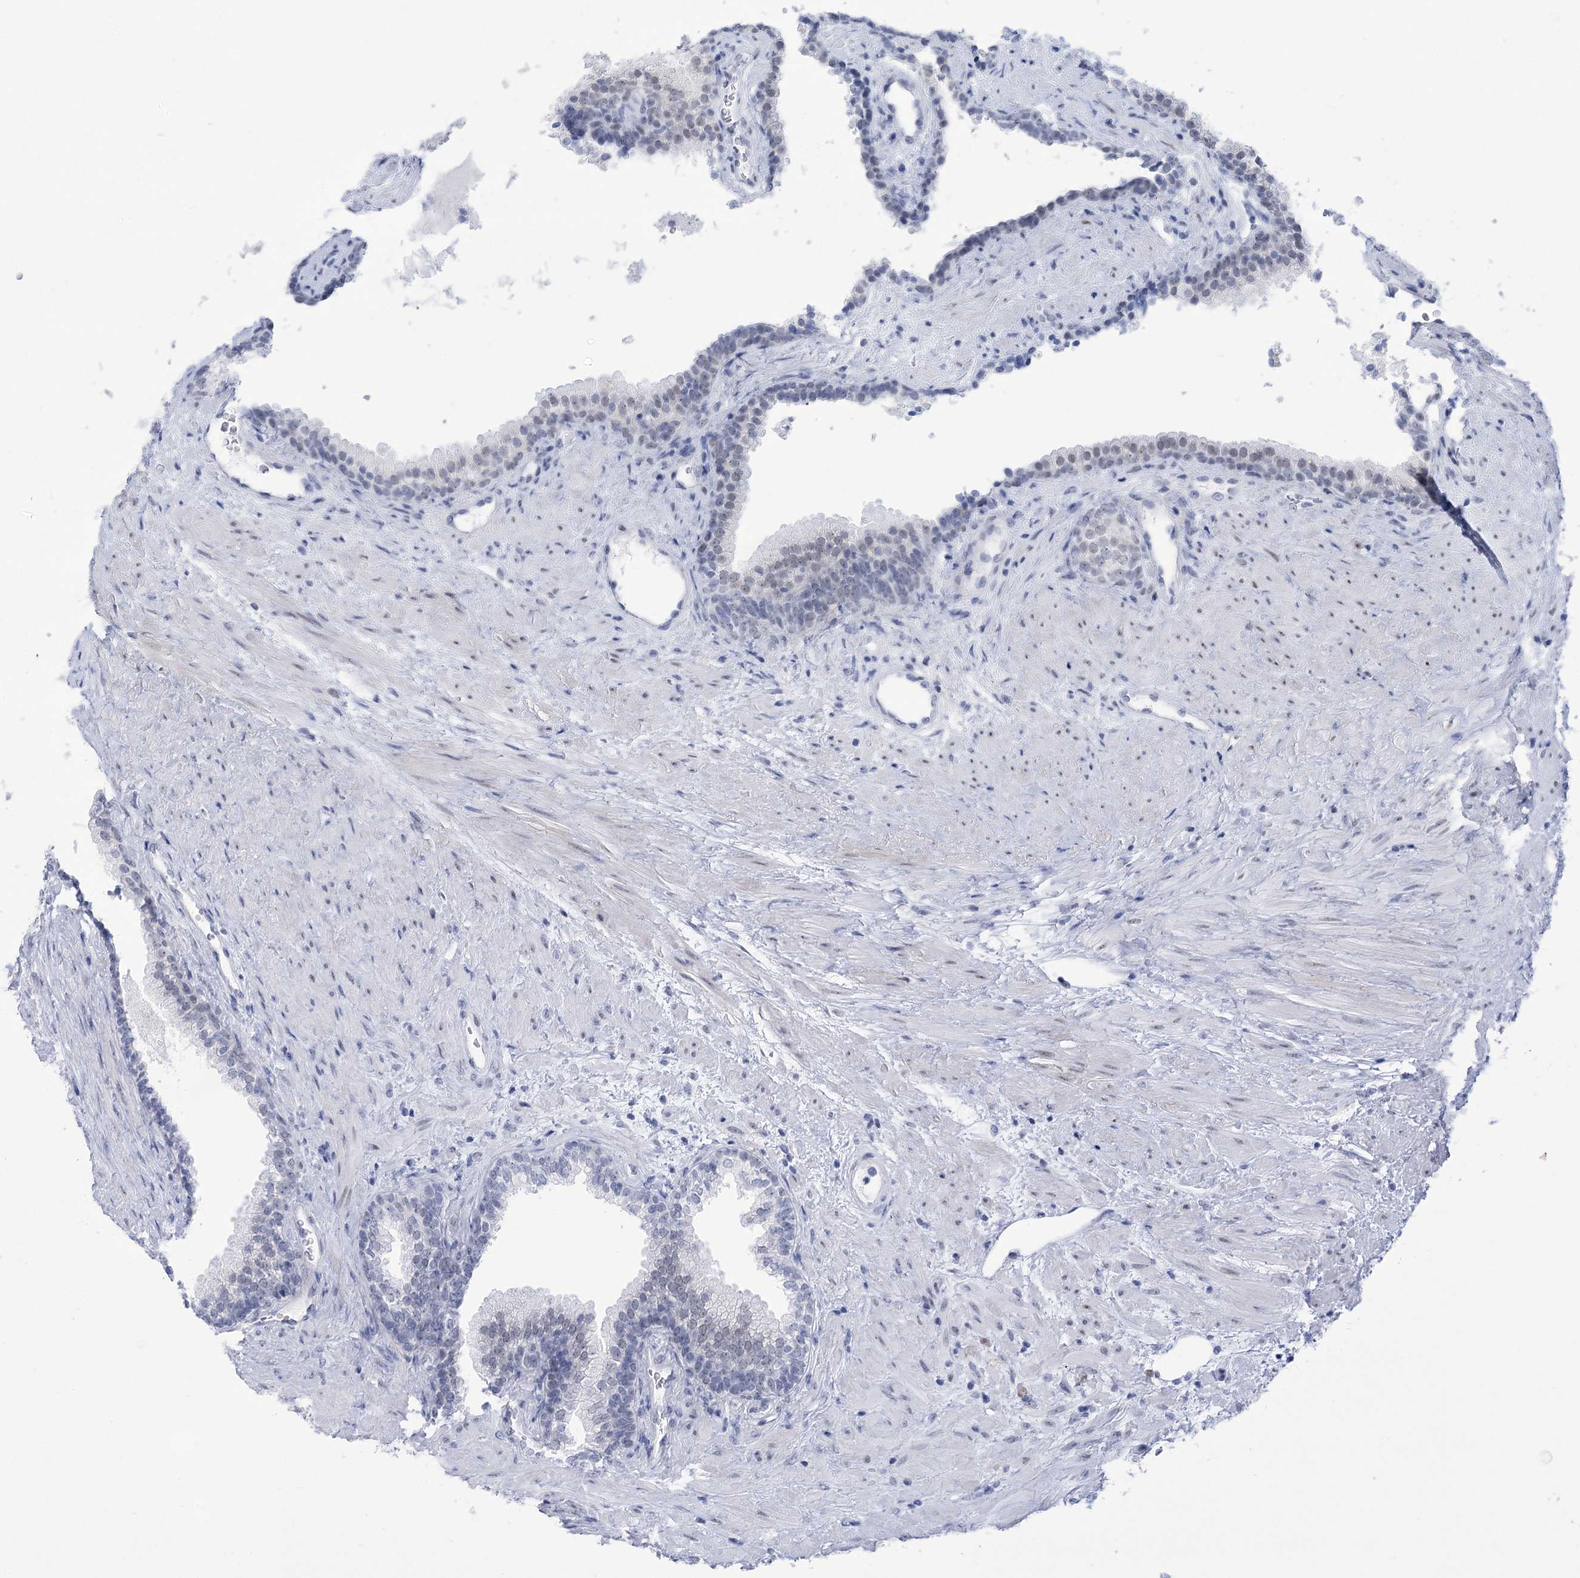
{"staining": {"intensity": "negative", "quantity": "none", "location": "none"}, "tissue": "prostate", "cell_type": "Glandular cells", "image_type": "normal", "snomed": [{"axis": "morphology", "description": "Normal tissue, NOS"}, {"axis": "topography", "description": "Prostate"}], "caption": "IHC of unremarkable prostate displays no expression in glandular cells. (DAB IHC, high magnification).", "gene": "HORMAD1", "patient": {"sex": "male", "age": 76}}